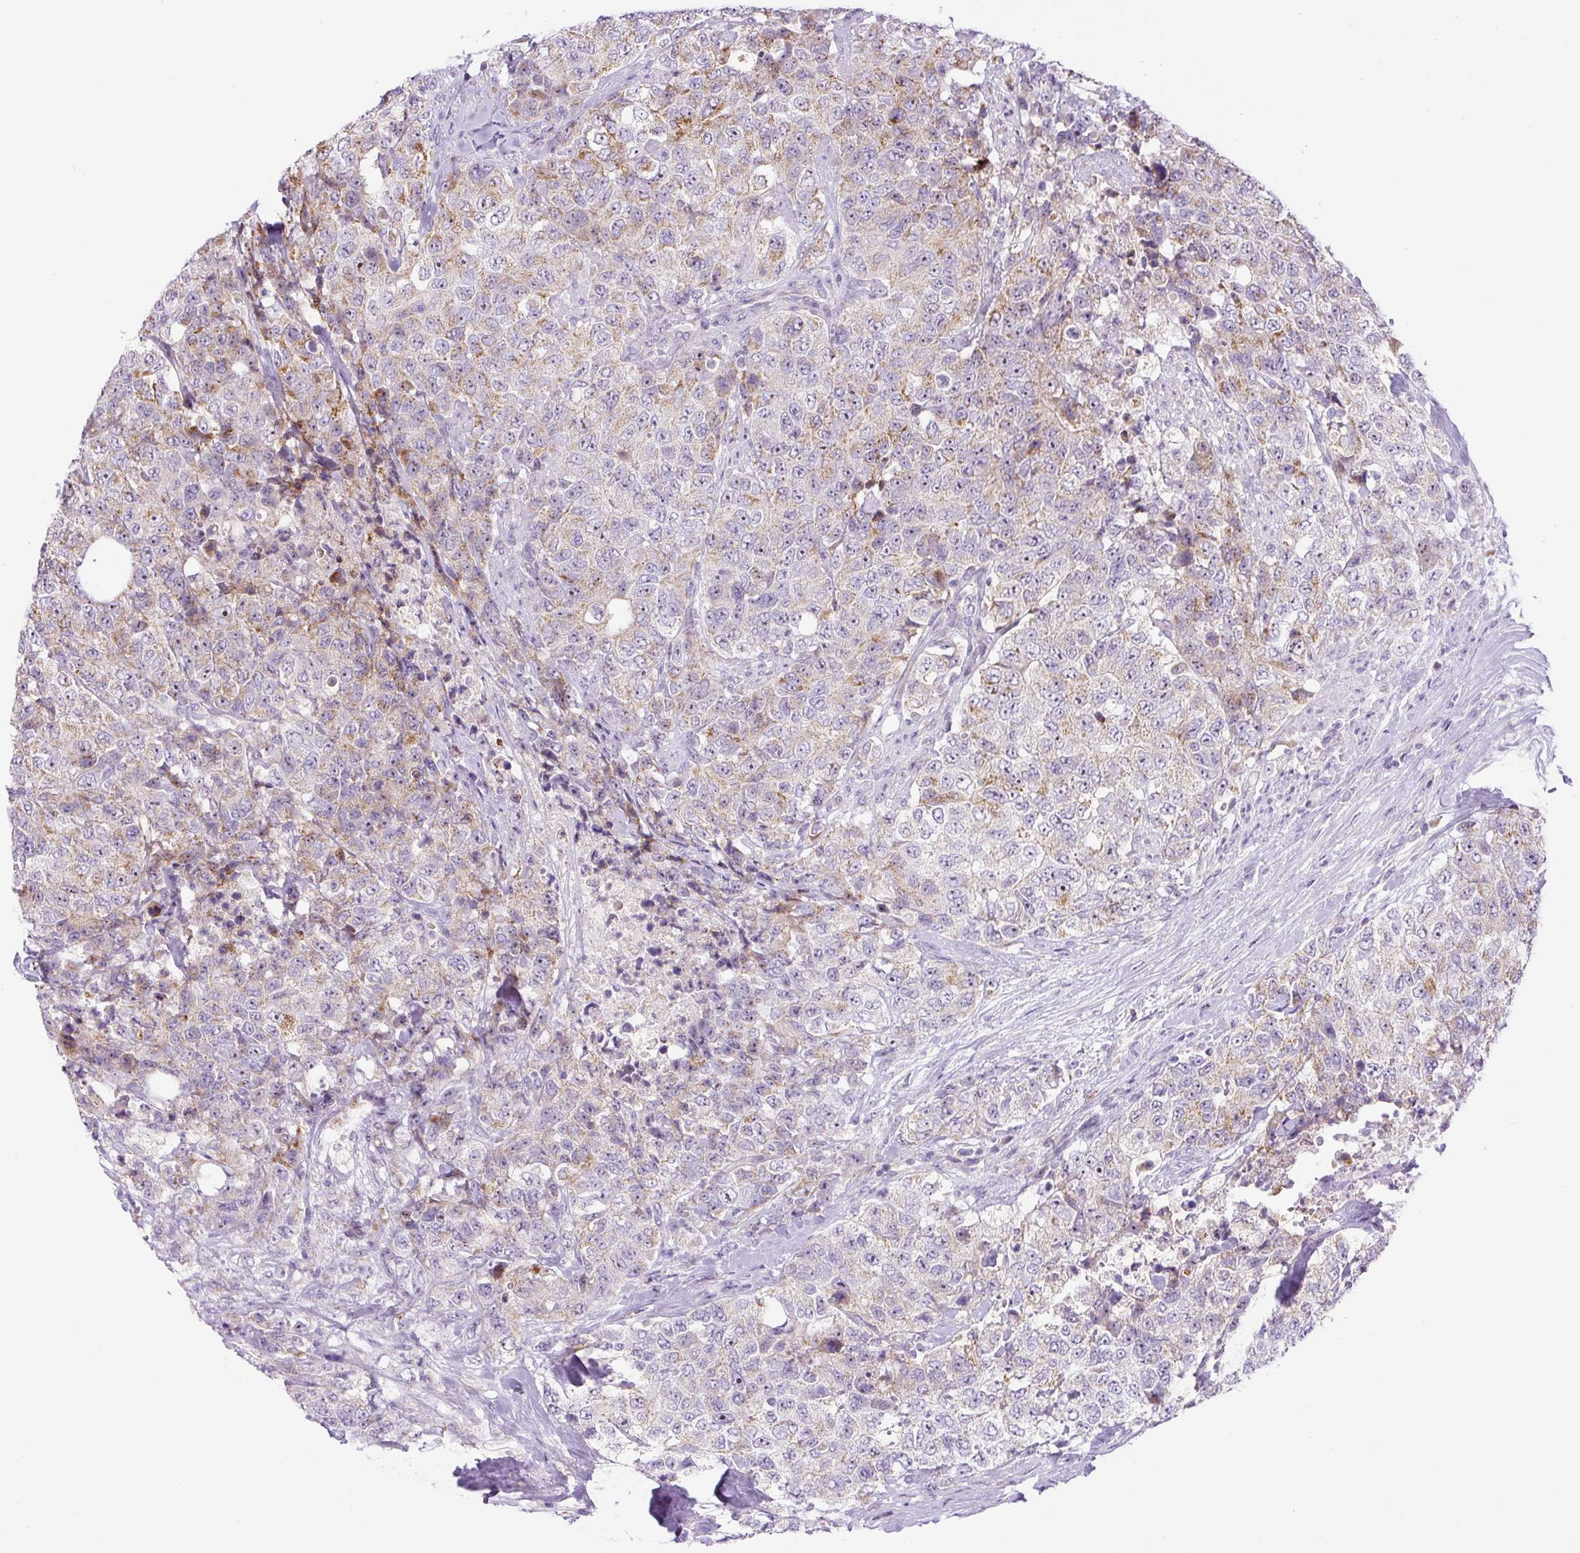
{"staining": {"intensity": "moderate", "quantity": "<25%", "location": "cytoplasmic/membranous"}, "tissue": "urothelial cancer", "cell_type": "Tumor cells", "image_type": "cancer", "snomed": [{"axis": "morphology", "description": "Urothelial carcinoma, High grade"}, {"axis": "topography", "description": "Urinary bladder"}], "caption": "A high-resolution histopathology image shows IHC staining of high-grade urothelial carcinoma, which displays moderate cytoplasmic/membranous expression in about <25% of tumor cells. (Brightfield microscopy of DAB IHC at high magnification).", "gene": "ZNF596", "patient": {"sex": "female", "age": 78}}